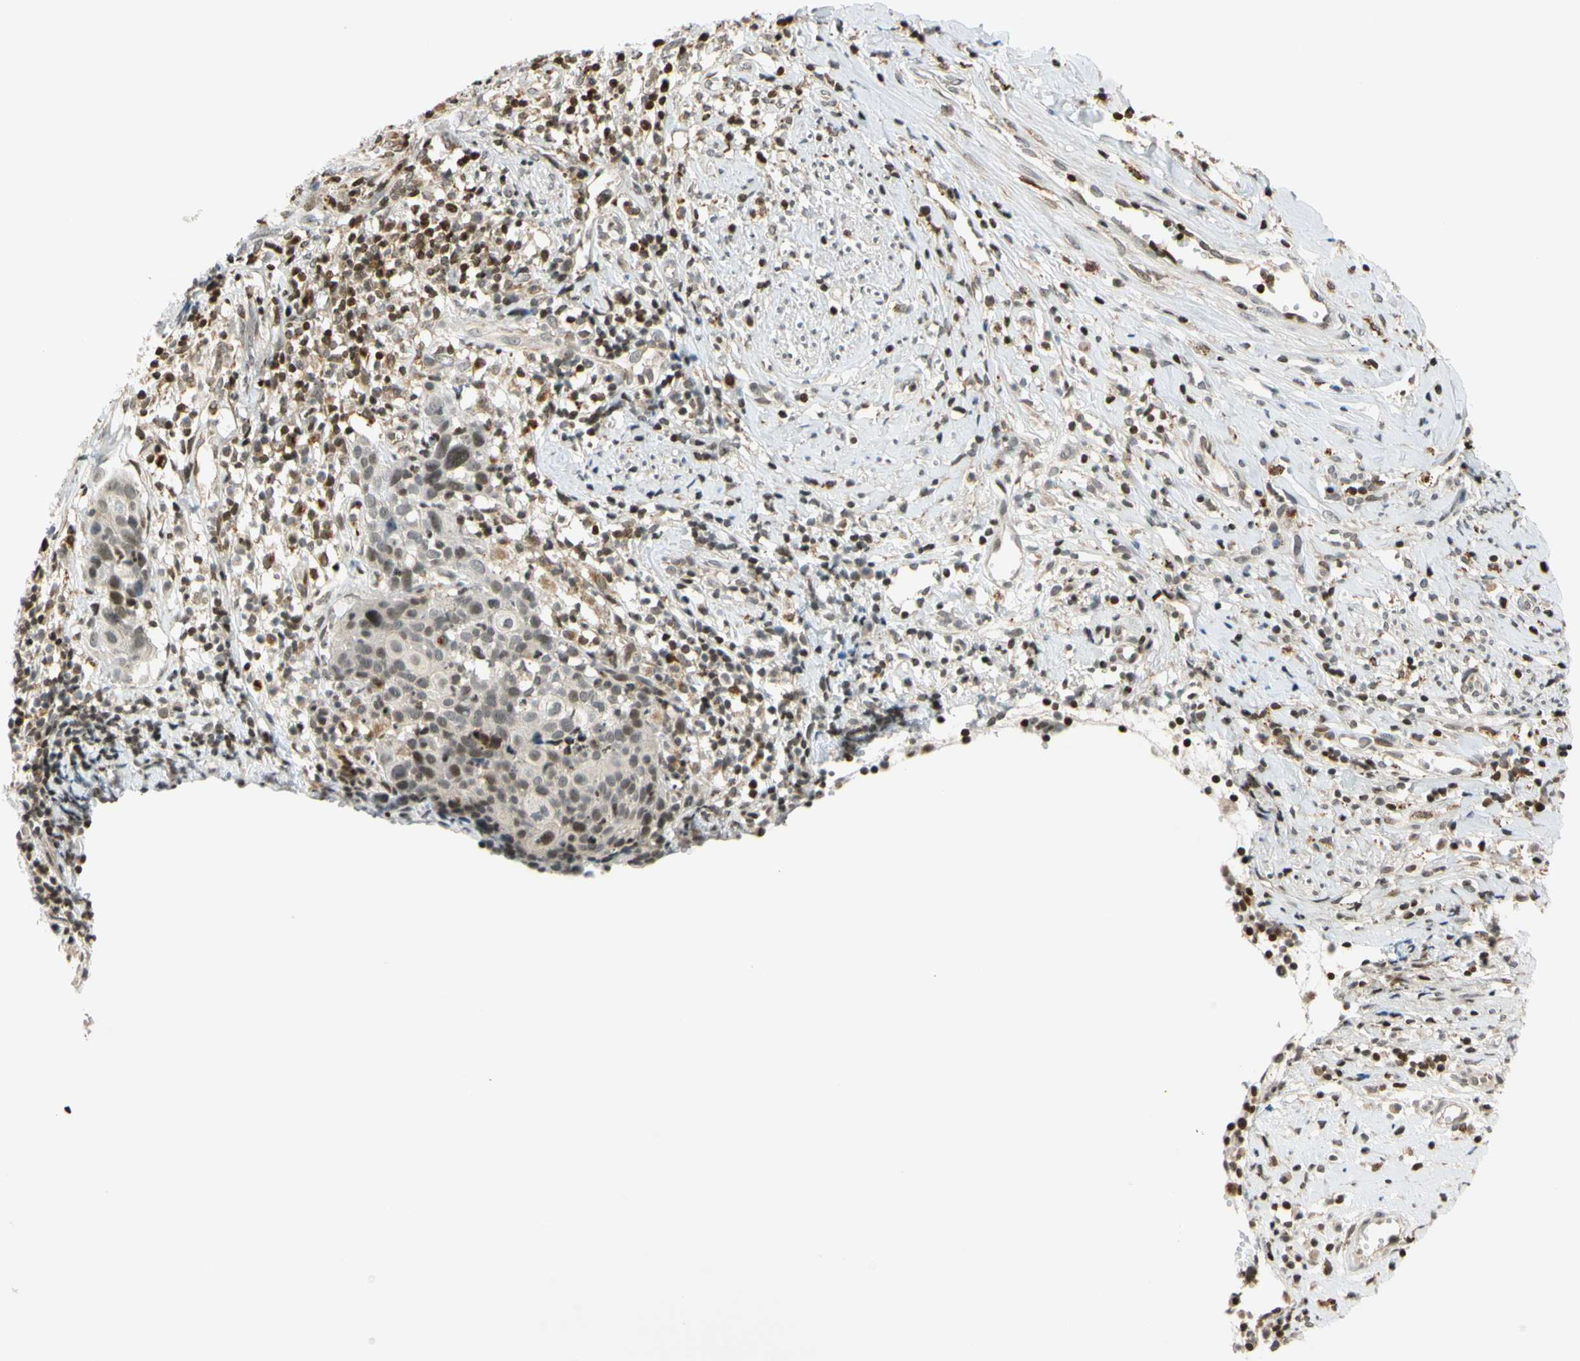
{"staining": {"intensity": "weak", "quantity": "<25%", "location": "nuclear"}, "tissue": "cervical cancer", "cell_type": "Tumor cells", "image_type": "cancer", "snomed": [{"axis": "morphology", "description": "Squamous cell carcinoma, NOS"}, {"axis": "topography", "description": "Cervix"}], "caption": "Cervical cancer (squamous cell carcinoma) stained for a protein using IHC exhibits no positivity tumor cells.", "gene": "CDK7", "patient": {"sex": "female", "age": 40}}